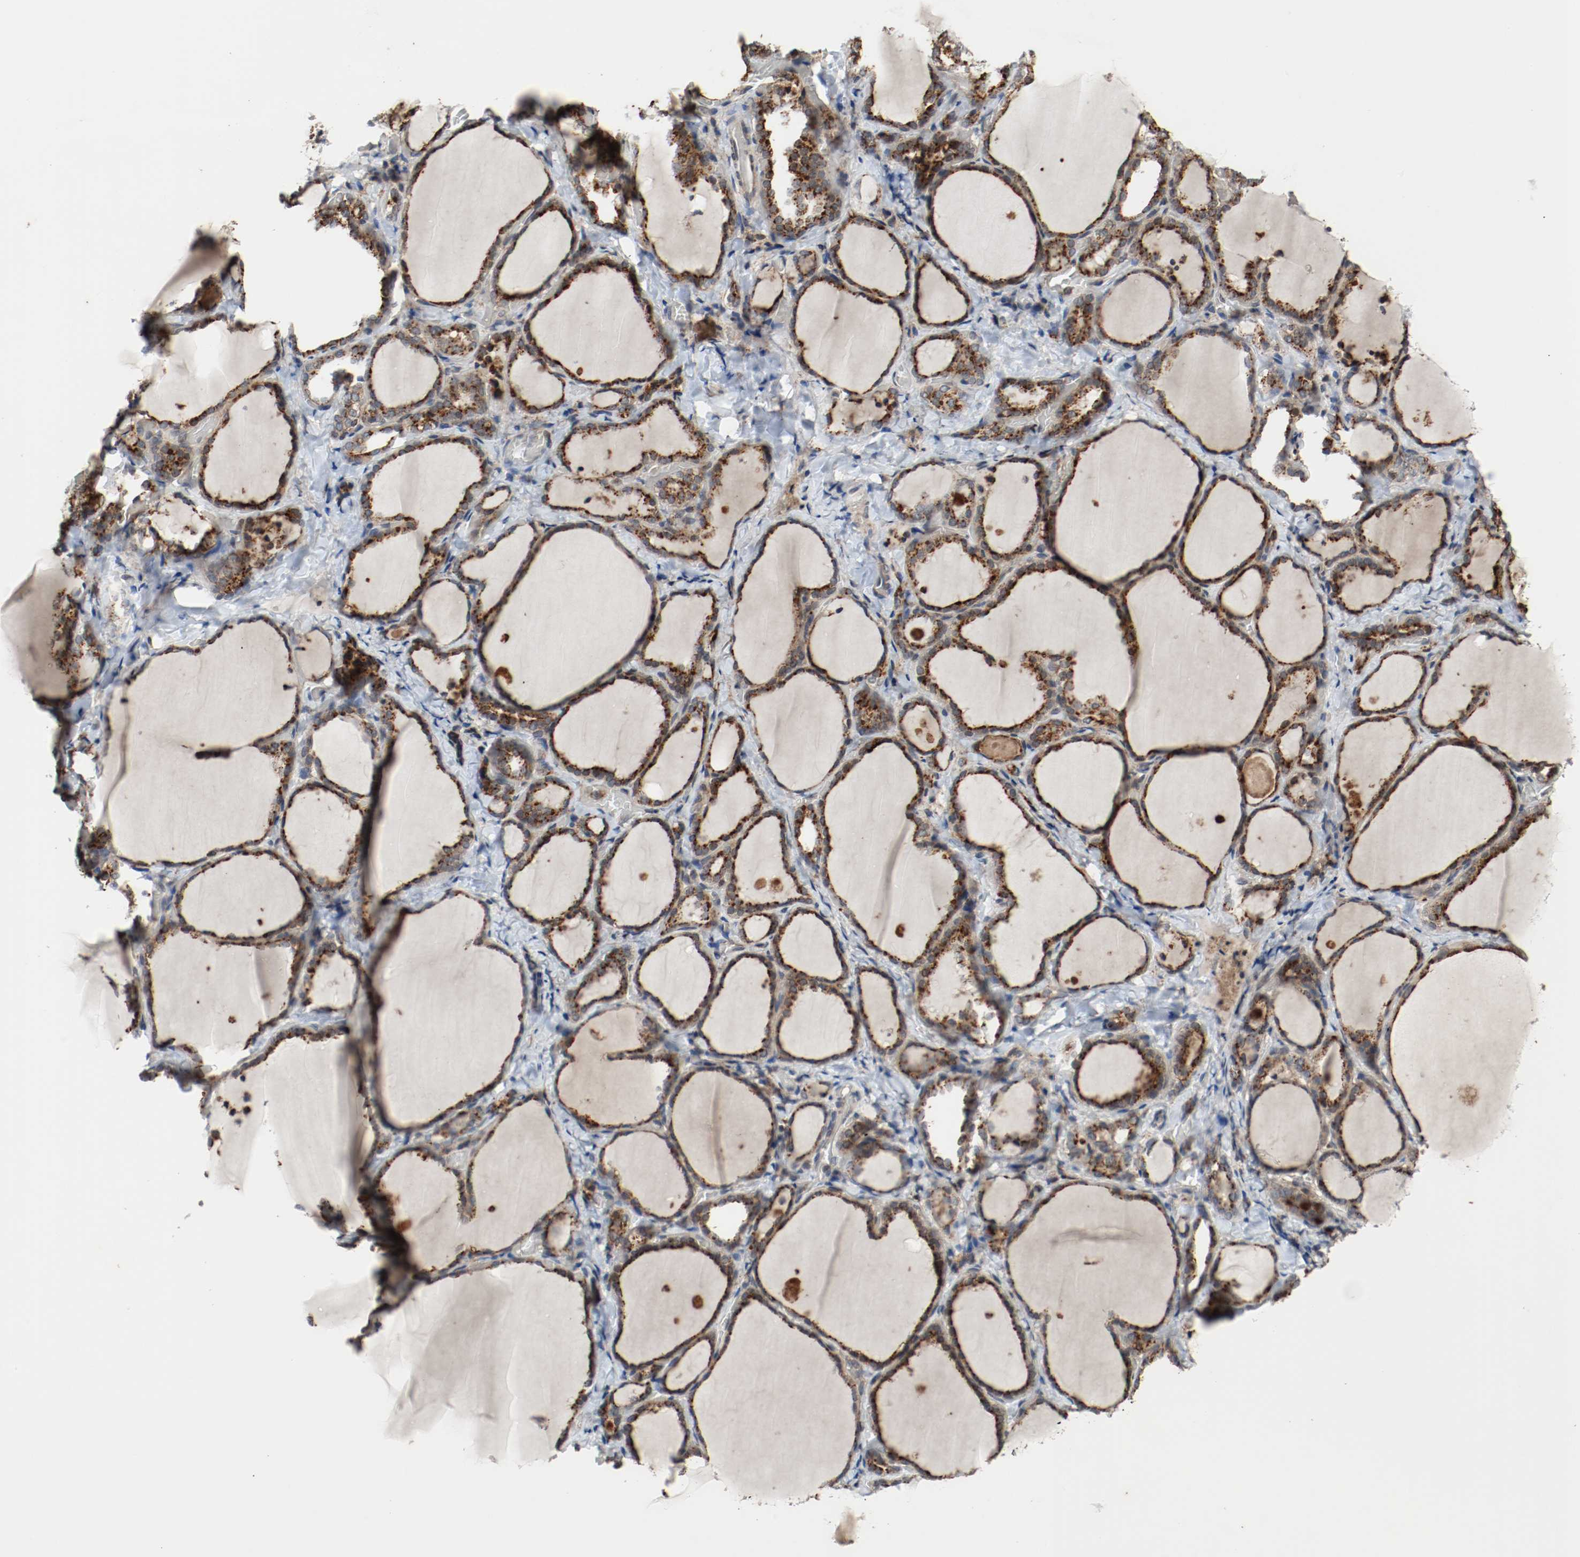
{"staining": {"intensity": "strong", "quantity": ">75%", "location": "cytoplasmic/membranous"}, "tissue": "thyroid gland", "cell_type": "Glandular cells", "image_type": "normal", "snomed": [{"axis": "morphology", "description": "Normal tissue, NOS"}, {"axis": "morphology", "description": "Papillary adenocarcinoma, NOS"}, {"axis": "topography", "description": "Thyroid gland"}], "caption": "Benign thyroid gland reveals strong cytoplasmic/membranous expression in about >75% of glandular cells.", "gene": "LAMP2", "patient": {"sex": "female", "age": 30}}